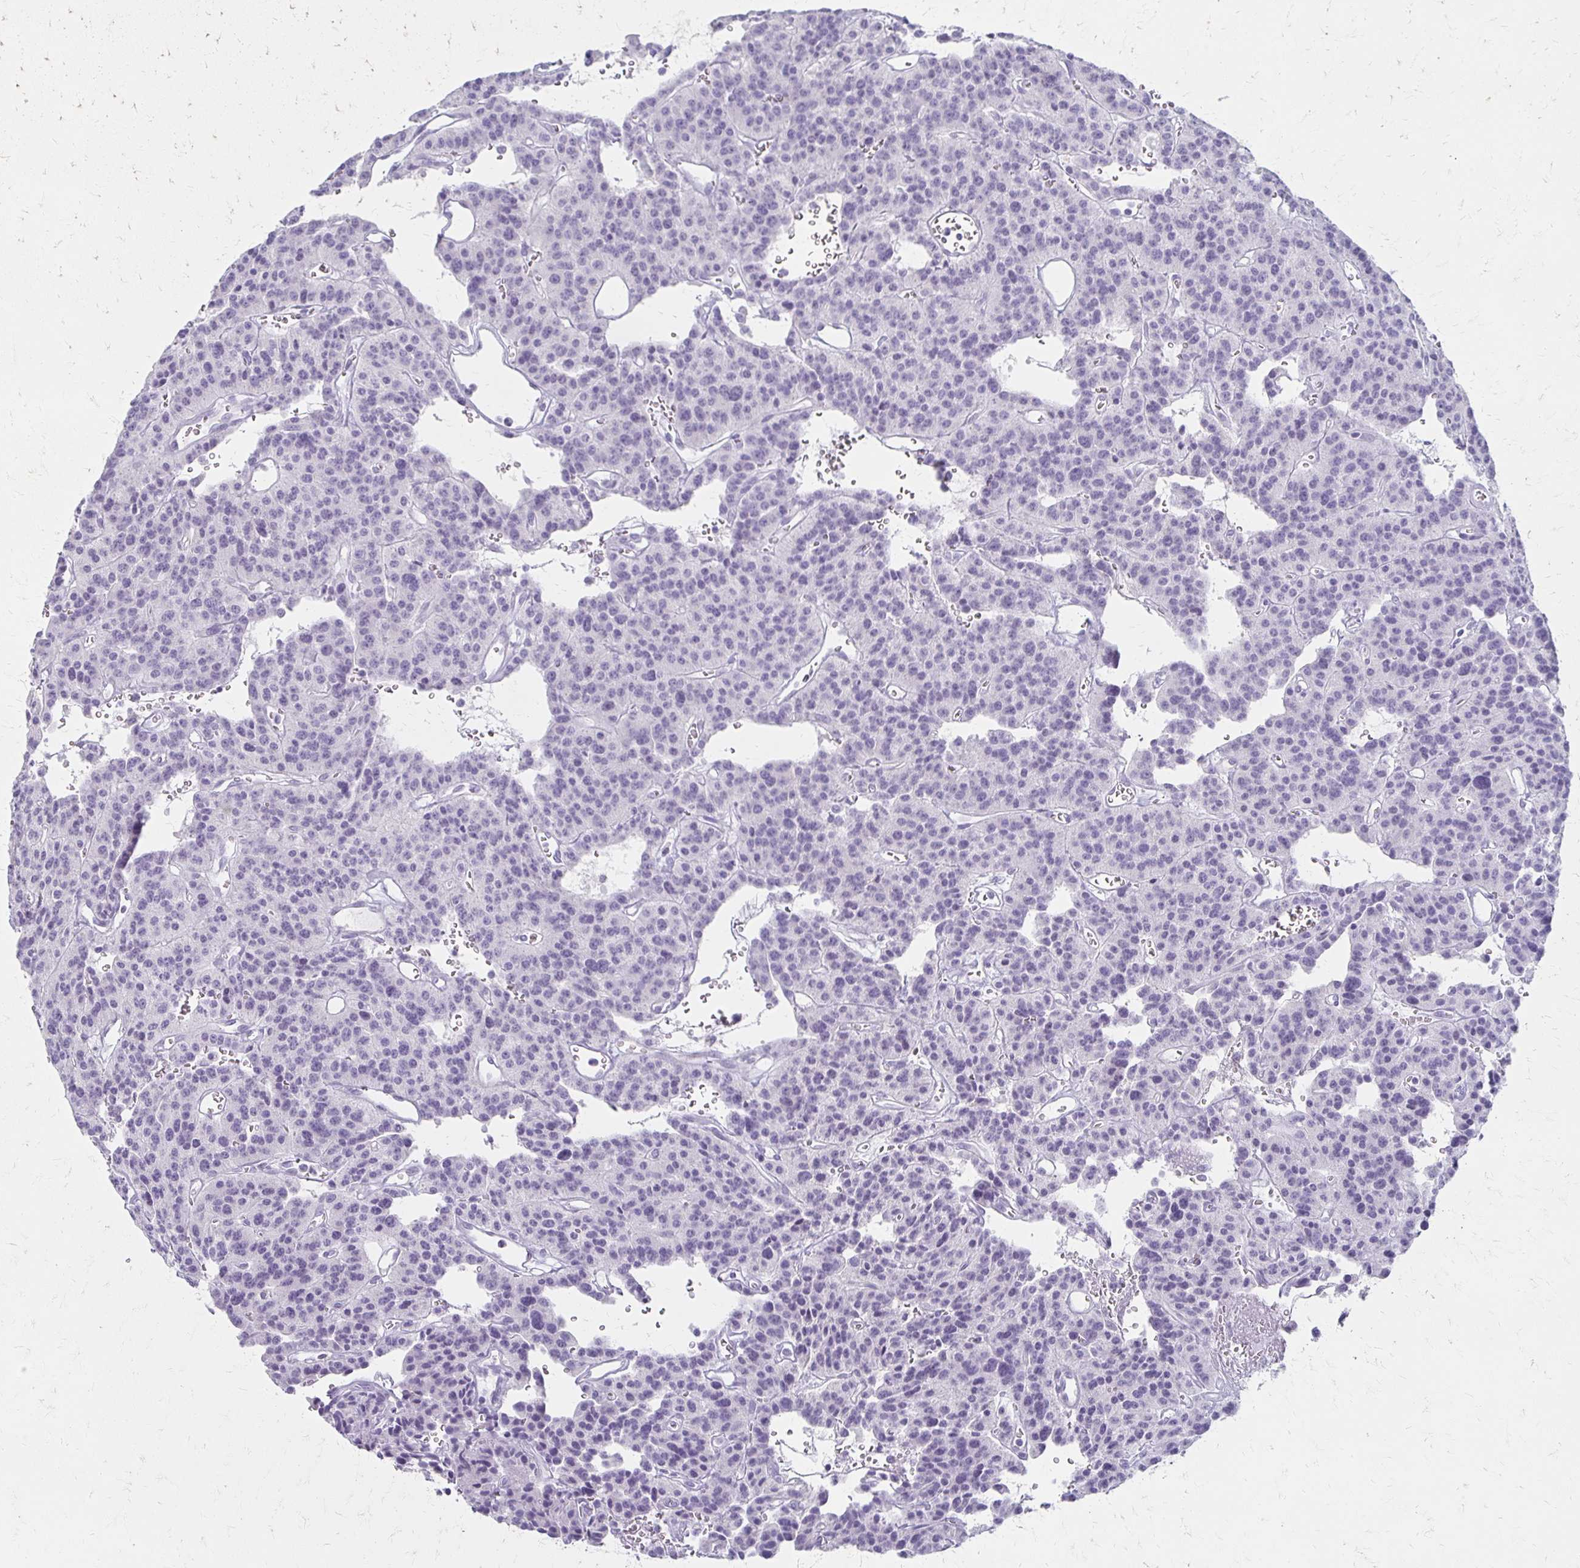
{"staining": {"intensity": "negative", "quantity": "none", "location": "none"}, "tissue": "carcinoid", "cell_type": "Tumor cells", "image_type": "cancer", "snomed": [{"axis": "morphology", "description": "Carcinoid, malignant, NOS"}, {"axis": "topography", "description": "Lung"}], "caption": "Tumor cells show no significant expression in carcinoid (malignant).", "gene": "IVL", "patient": {"sex": "female", "age": 71}}